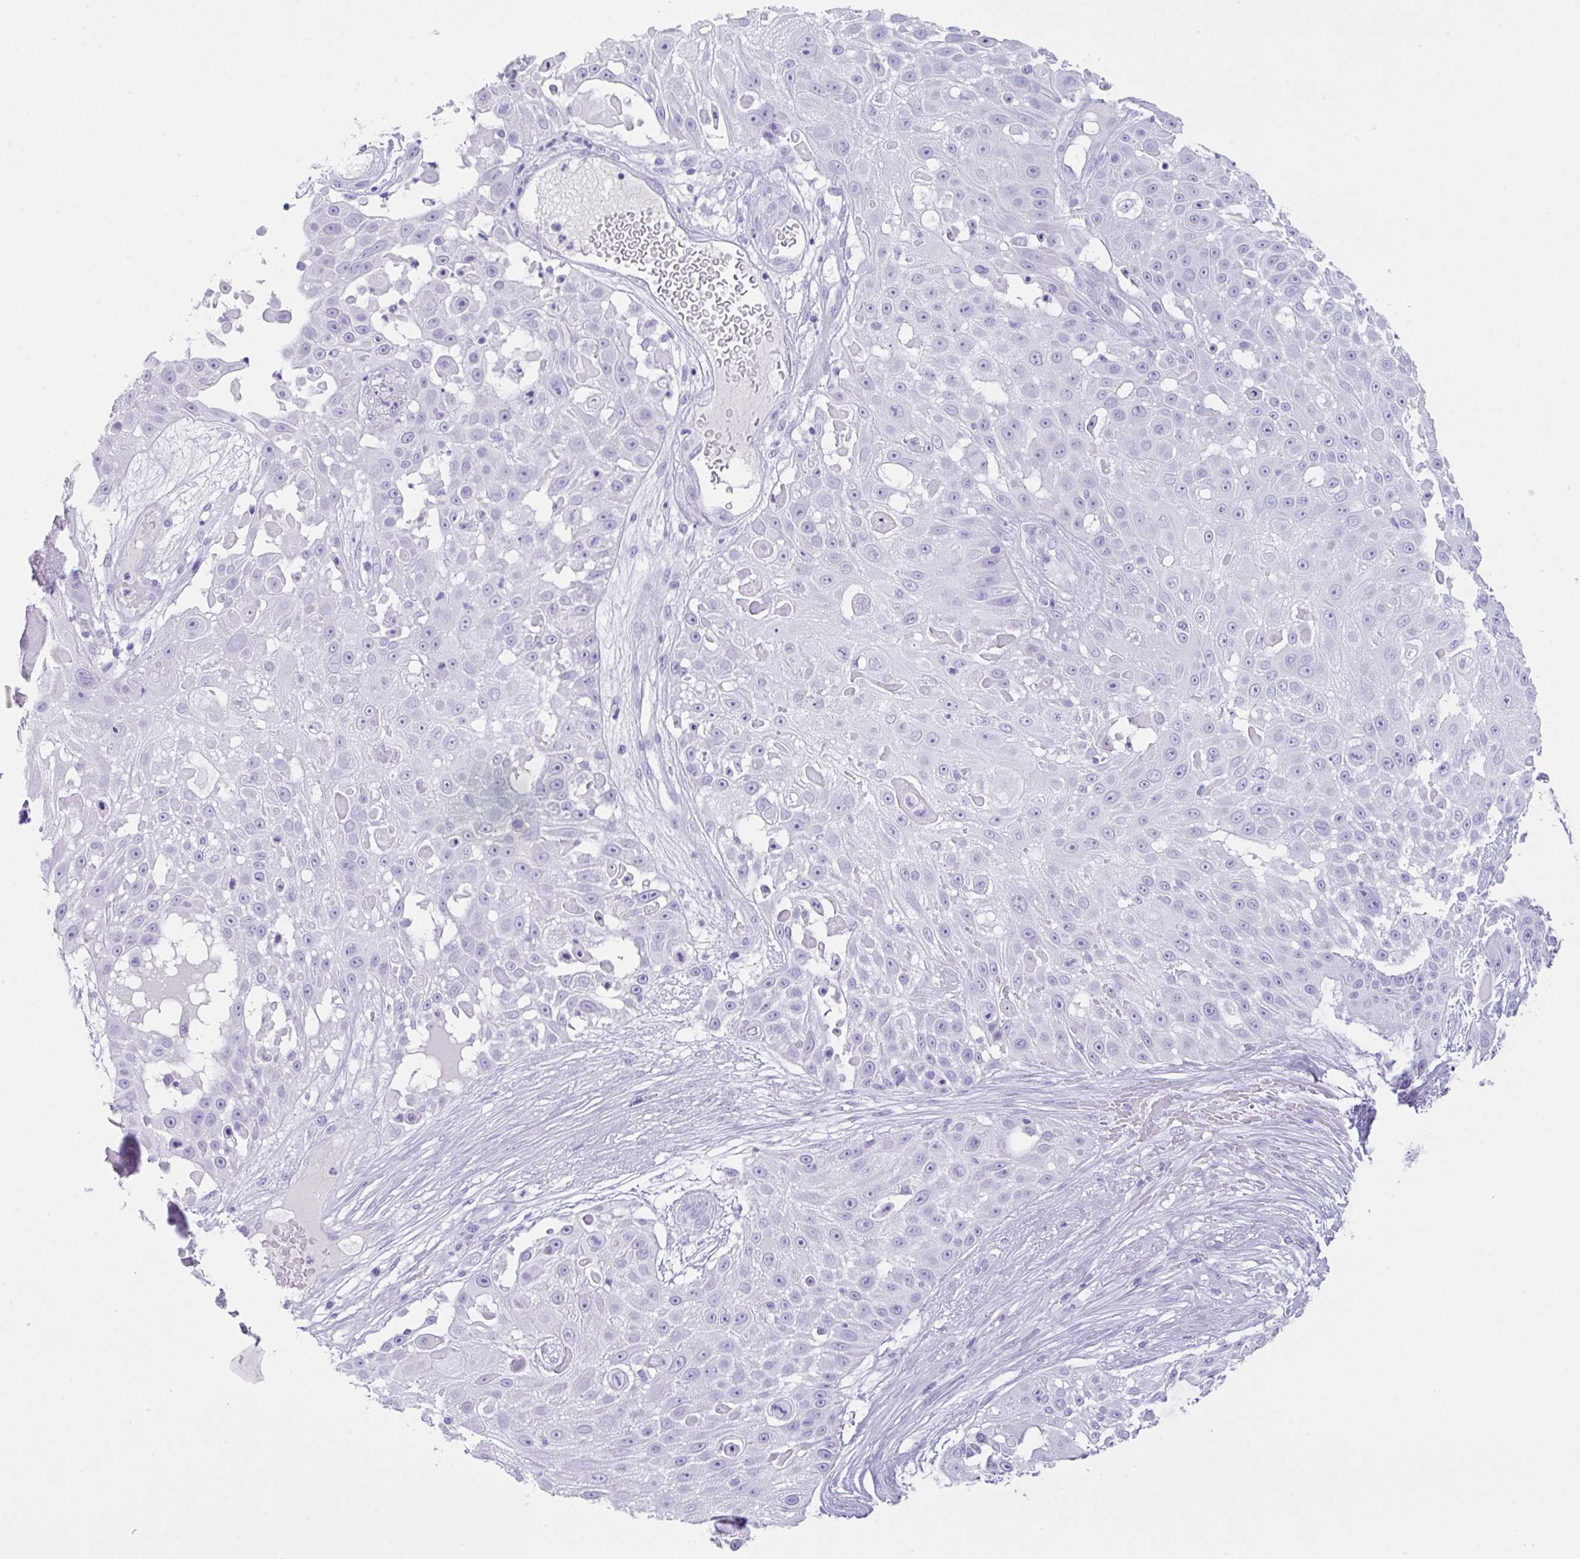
{"staining": {"intensity": "negative", "quantity": "none", "location": "none"}, "tissue": "skin cancer", "cell_type": "Tumor cells", "image_type": "cancer", "snomed": [{"axis": "morphology", "description": "Squamous cell carcinoma, NOS"}, {"axis": "topography", "description": "Skin"}], "caption": "IHC of human skin cancer (squamous cell carcinoma) shows no positivity in tumor cells.", "gene": "CPA1", "patient": {"sex": "female", "age": 86}}